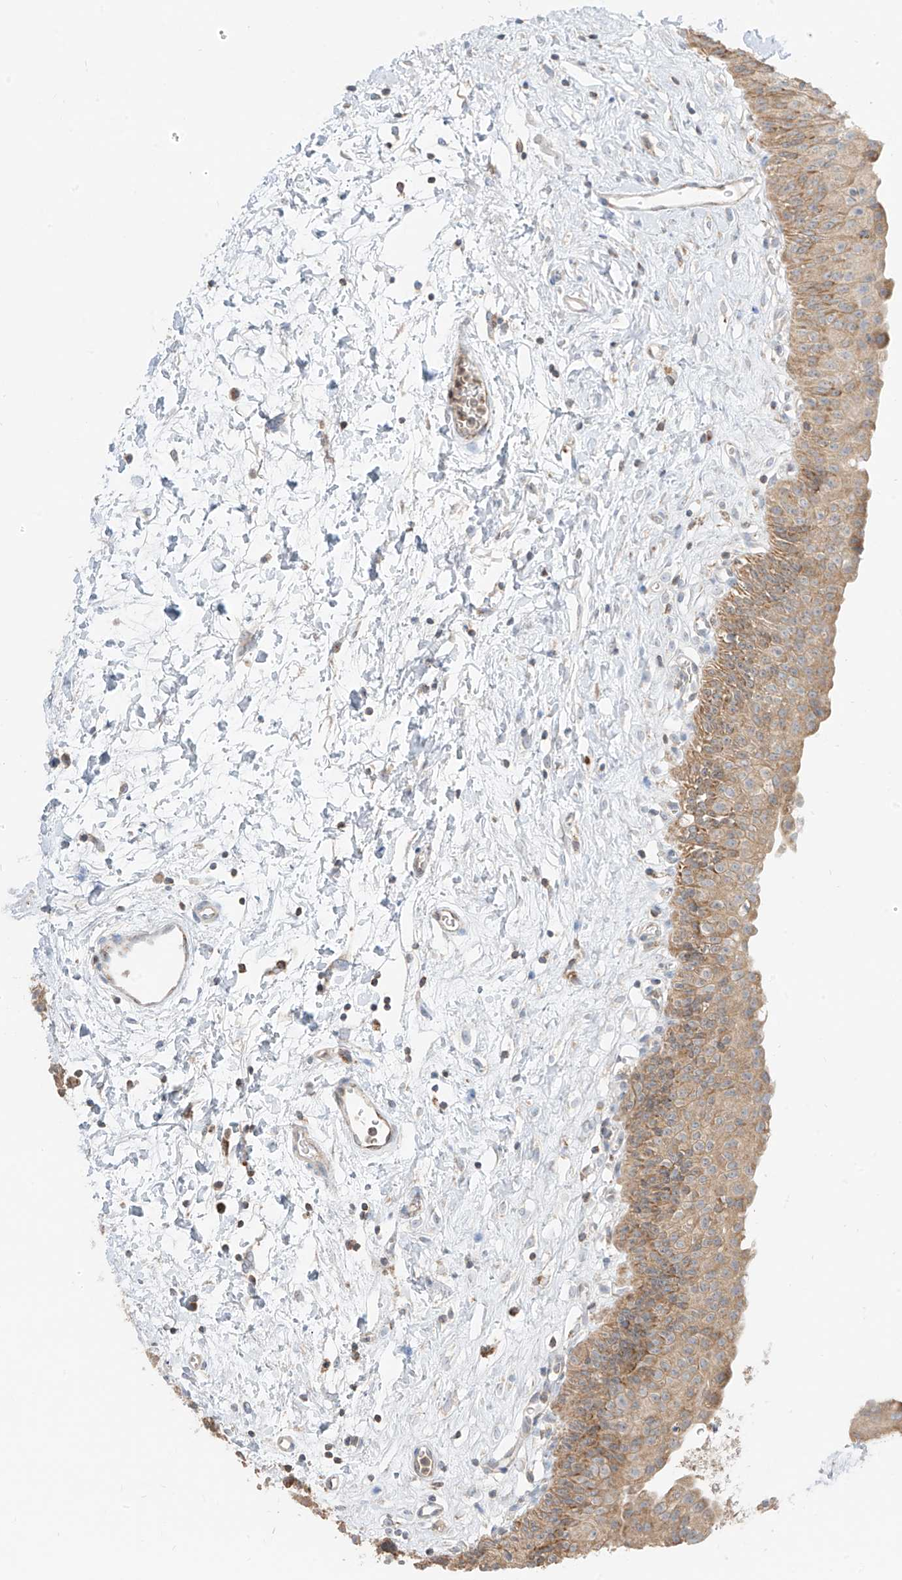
{"staining": {"intensity": "moderate", "quantity": ">75%", "location": "cytoplasmic/membranous"}, "tissue": "urinary bladder", "cell_type": "Urothelial cells", "image_type": "normal", "snomed": [{"axis": "morphology", "description": "Normal tissue, NOS"}, {"axis": "topography", "description": "Urinary bladder"}], "caption": "Approximately >75% of urothelial cells in unremarkable urinary bladder display moderate cytoplasmic/membranous protein expression as visualized by brown immunohistochemical staining.", "gene": "ETHE1", "patient": {"sex": "male", "age": 51}}